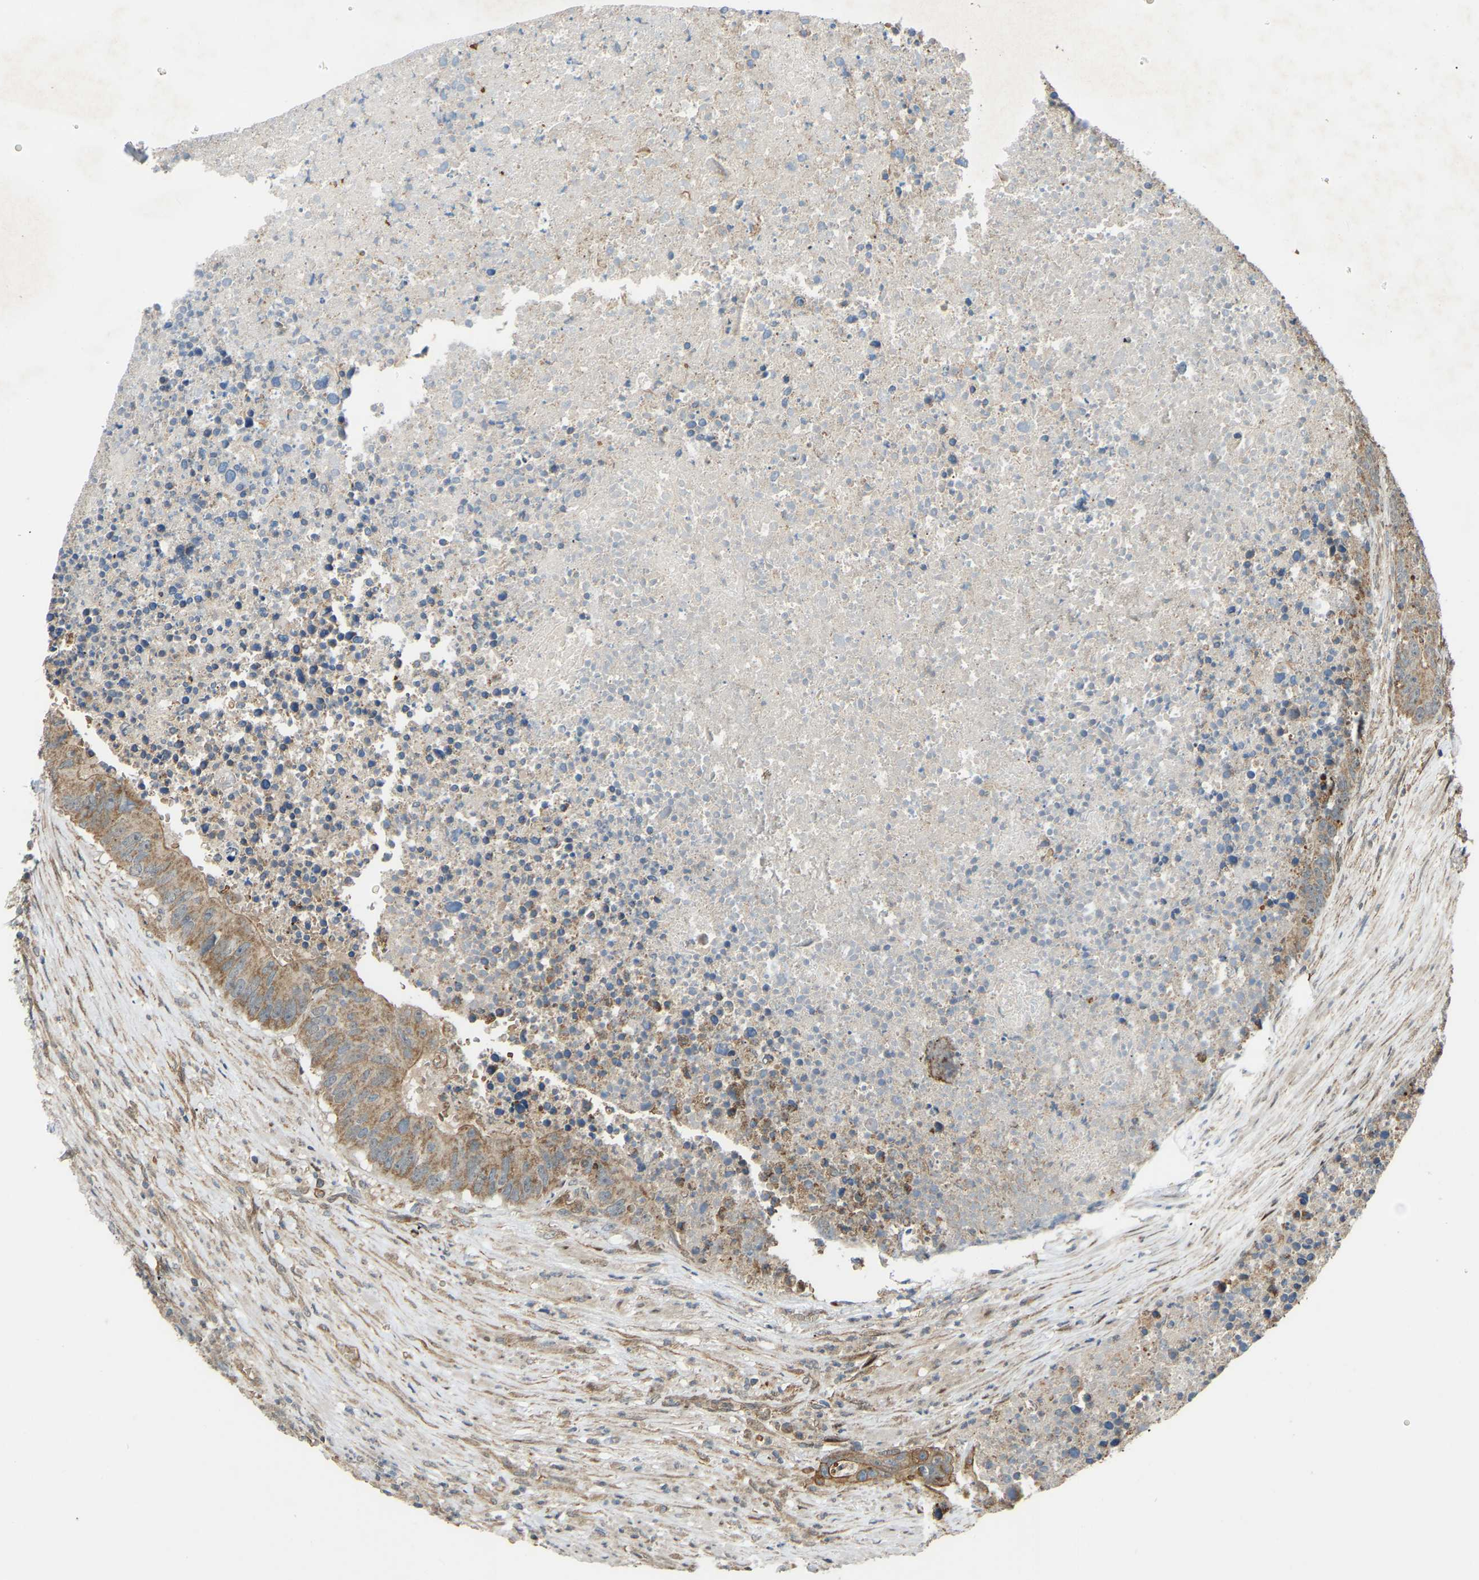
{"staining": {"intensity": "moderate", "quantity": ">75%", "location": "cytoplasmic/membranous"}, "tissue": "colorectal cancer", "cell_type": "Tumor cells", "image_type": "cancer", "snomed": [{"axis": "morphology", "description": "Adenocarcinoma, NOS"}, {"axis": "topography", "description": "Colon"}], "caption": "There is medium levels of moderate cytoplasmic/membranous expression in tumor cells of colorectal adenocarcinoma, as demonstrated by immunohistochemical staining (brown color).", "gene": "C21orf91", "patient": {"sex": "male", "age": 87}}